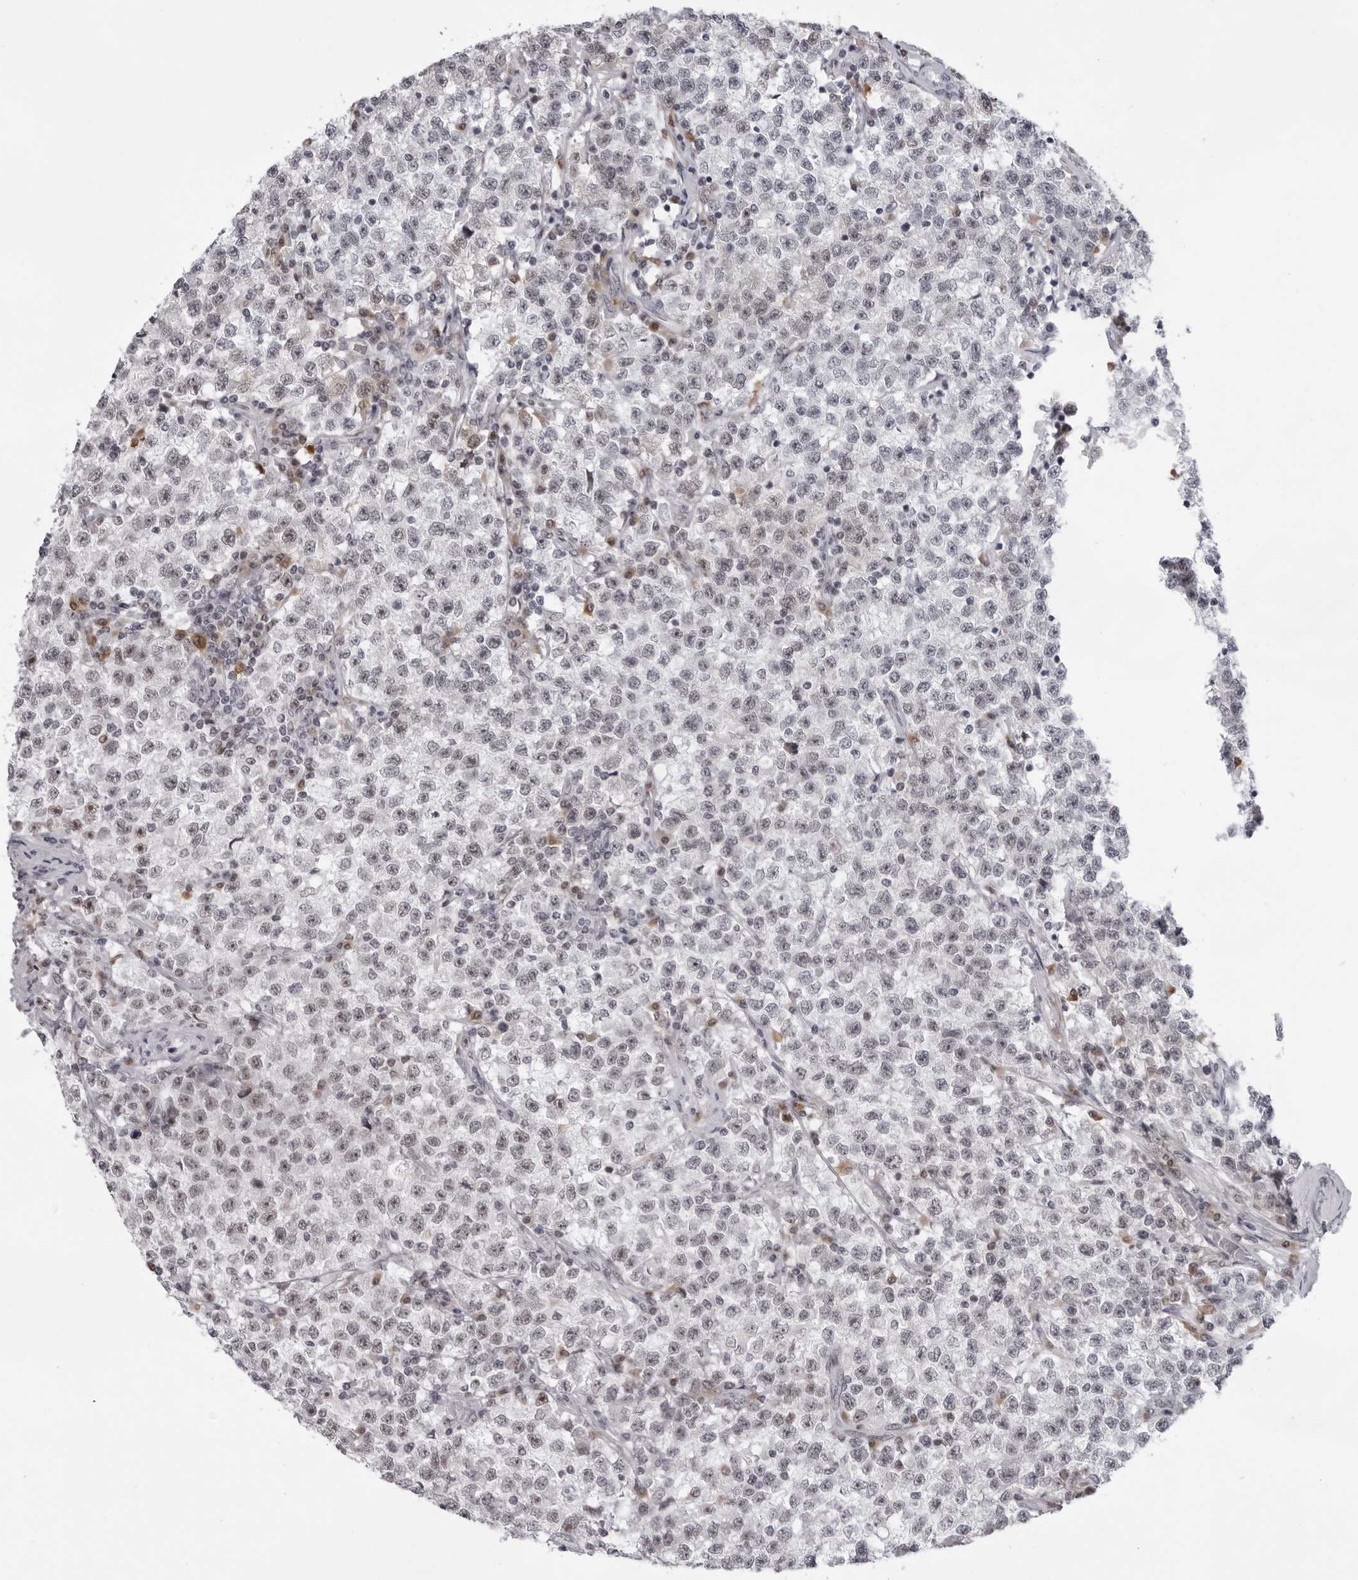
{"staining": {"intensity": "moderate", "quantity": "25%-75%", "location": "nuclear"}, "tissue": "testis cancer", "cell_type": "Tumor cells", "image_type": "cancer", "snomed": [{"axis": "morphology", "description": "Seminoma, NOS"}, {"axis": "topography", "description": "Testis"}], "caption": "A medium amount of moderate nuclear staining is appreciated in about 25%-75% of tumor cells in seminoma (testis) tissue.", "gene": "EXOSC10", "patient": {"sex": "male", "age": 22}}